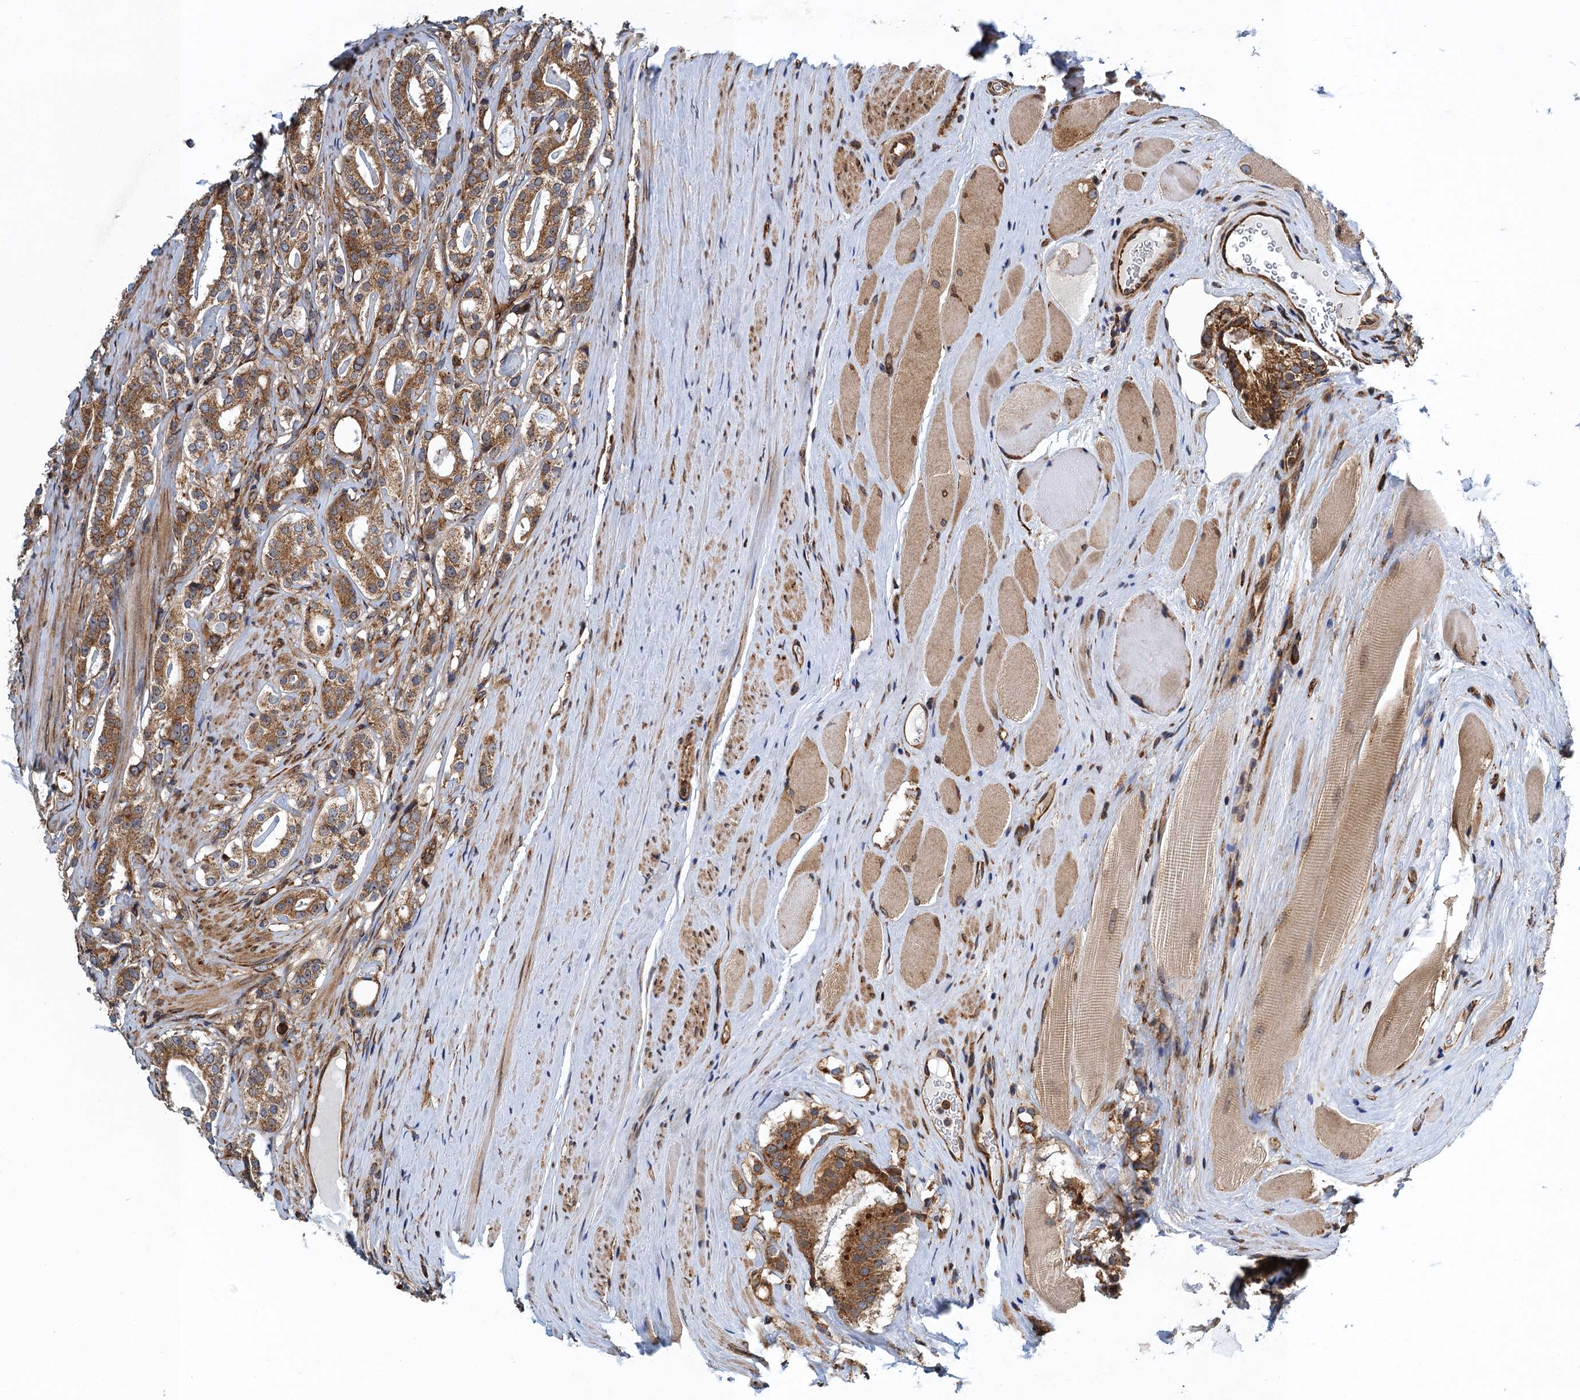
{"staining": {"intensity": "moderate", "quantity": ">75%", "location": "cytoplasmic/membranous"}, "tissue": "prostate cancer", "cell_type": "Tumor cells", "image_type": "cancer", "snomed": [{"axis": "morphology", "description": "Adenocarcinoma, High grade"}, {"axis": "topography", "description": "Prostate"}], "caption": "Prostate cancer stained with a brown dye reveals moderate cytoplasmic/membranous positive staining in approximately >75% of tumor cells.", "gene": "MDM1", "patient": {"sex": "male", "age": 63}}